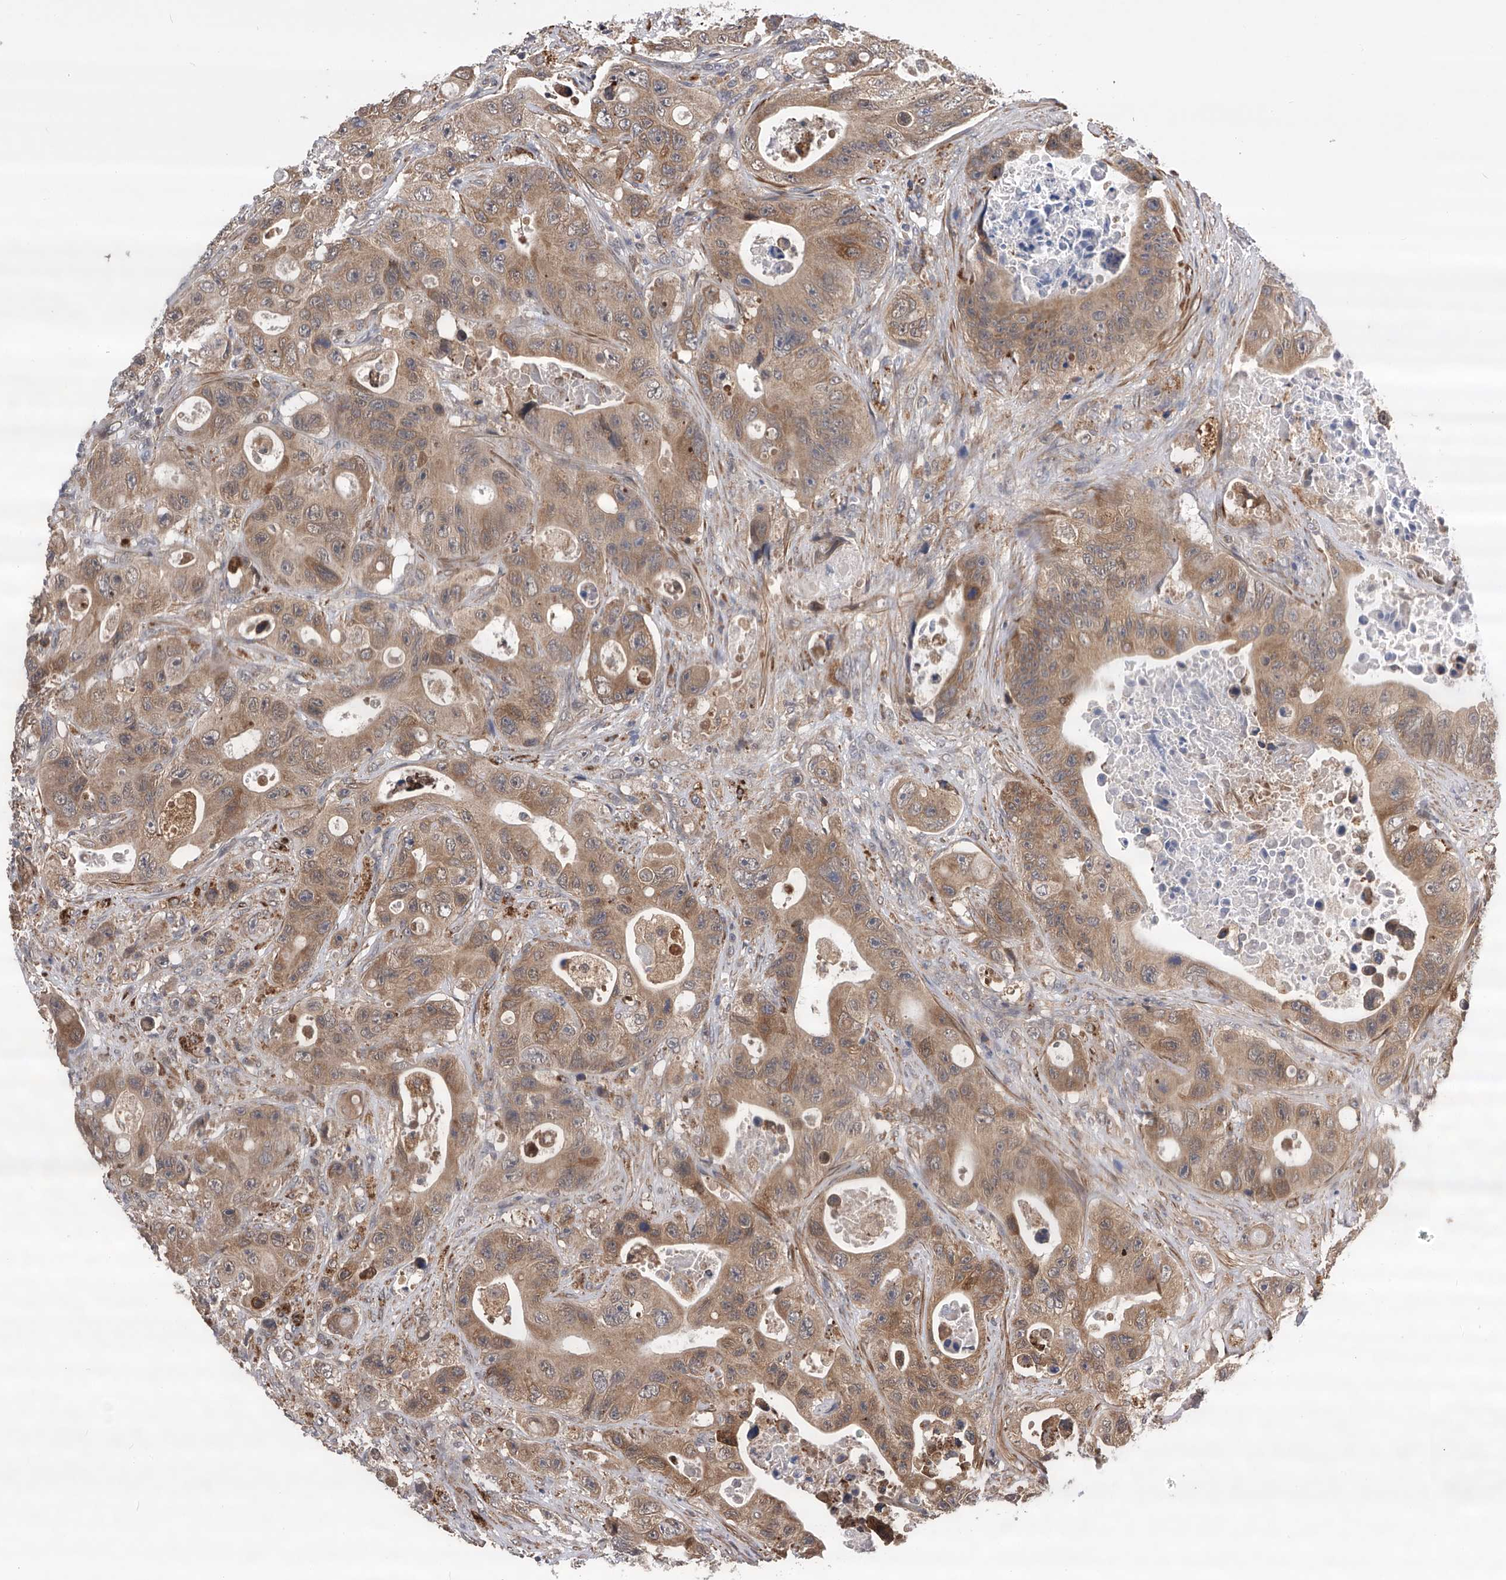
{"staining": {"intensity": "moderate", "quantity": ">75%", "location": "cytoplasmic/membranous"}, "tissue": "colorectal cancer", "cell_type": "Tumor cells", "image_type": "cancer", "snomed": [{"axis": "morphology", "description": "Adenocarcinoma, NOS"}, {"axis": "topography", "description": "Colon"}], "caption": "IHC (DAB (3,3'-diaminobenzidine)) staining of human colorectal adenocarcinoma exhibits moderate cytoplasmic/membranous protein staining in approximately >75% of tumor cells.", "gene": "SPOCK1", "patient": {"sex": "female", "age": 46}}